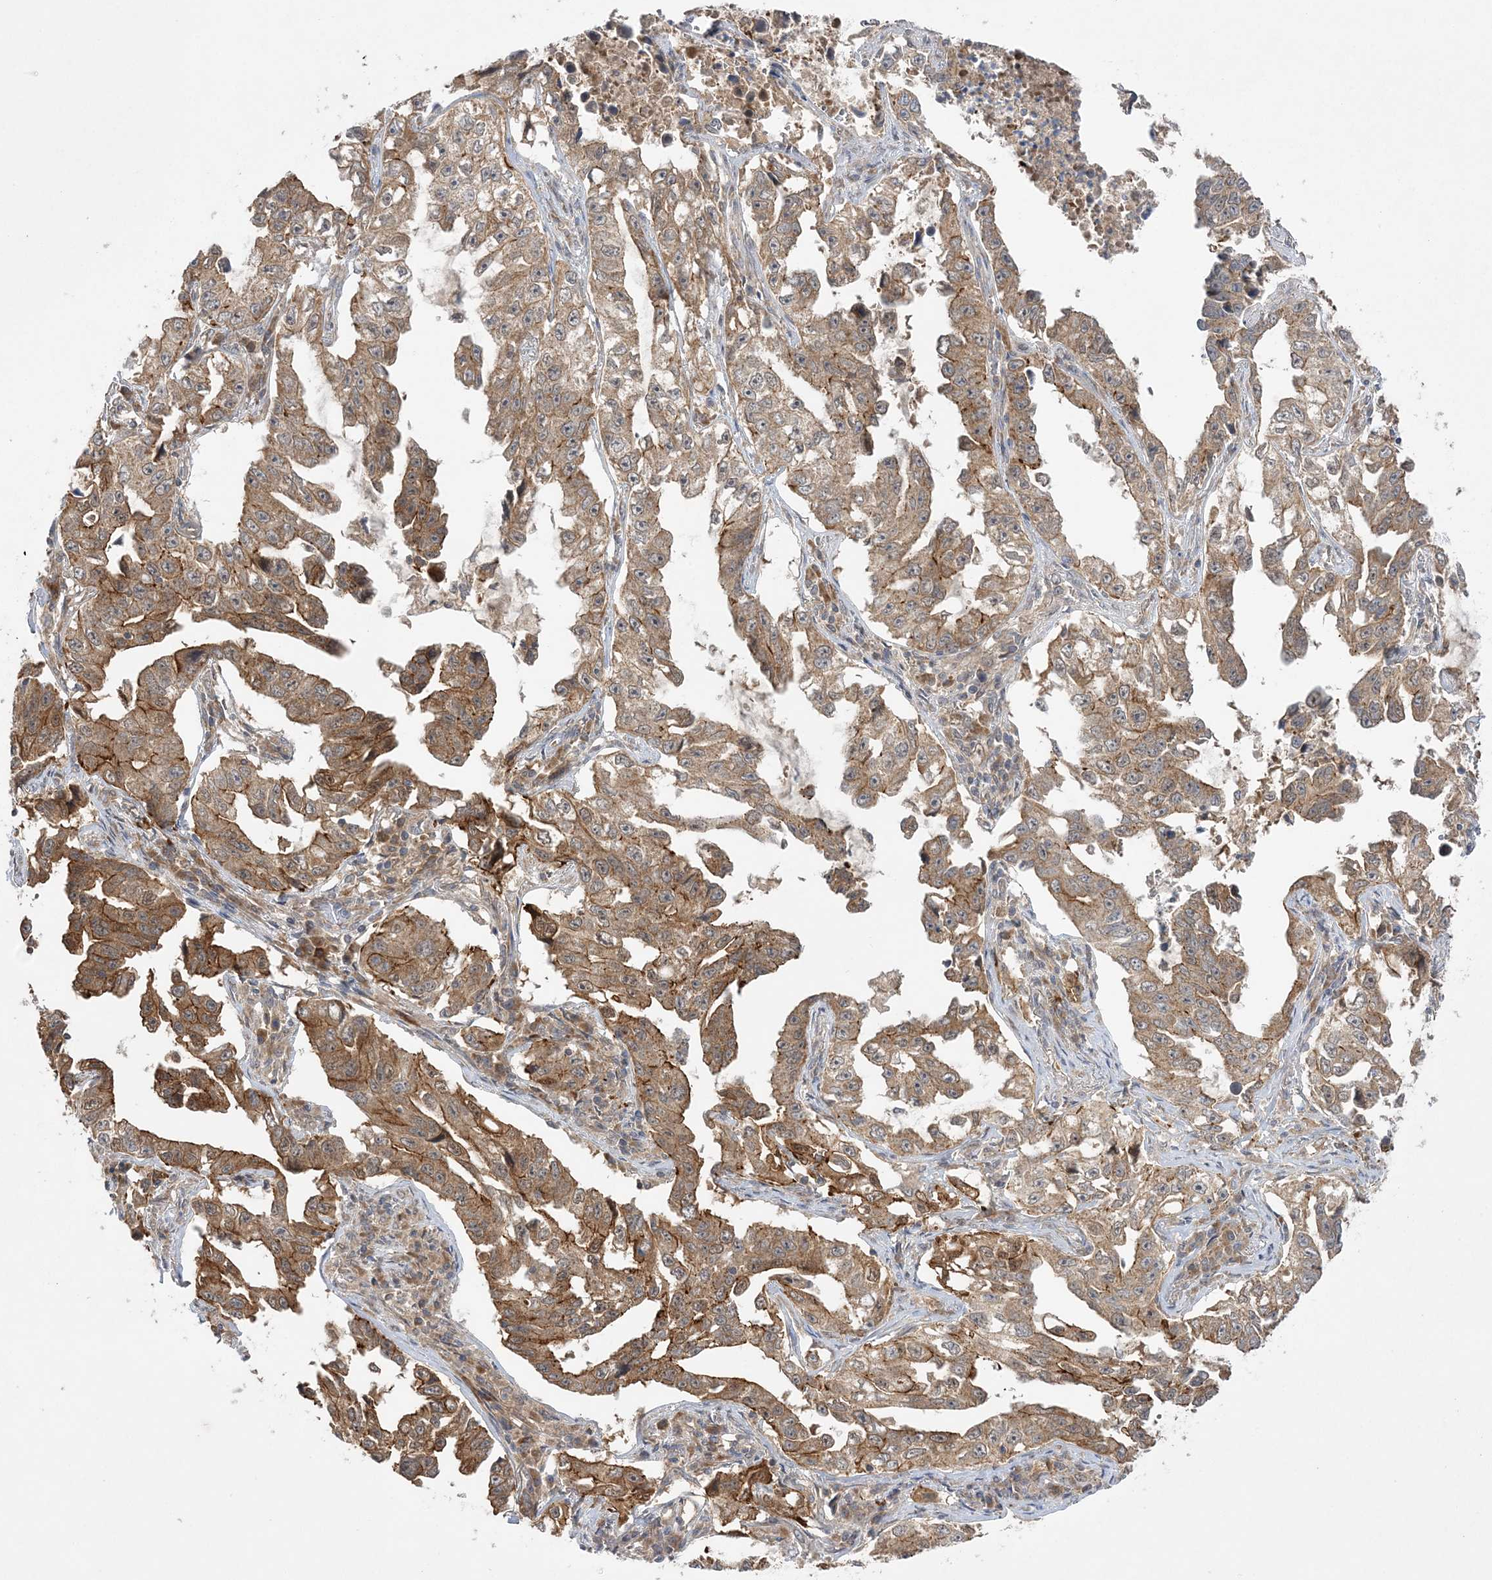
{"staining": {"intensity": "moderate", "quantity": ">75%", "location": "cytoplasmic/membranous"}, "tissue": "lung cancer", "cell_type": "Tumor cells", "image_type": "cancer", "snomed": [{"axis": "morphology", "description": "Adenocarcinoma, NOS"}, {"axis": "topography", "description": "Lung"}], "caption": "Lung adenocarcinoma stained for a protein shows moderate cytoplasmic/membranous positivity in tumor cells.", "gene": "MMADHC", "patient": {"sex": "female", "age": 51}}